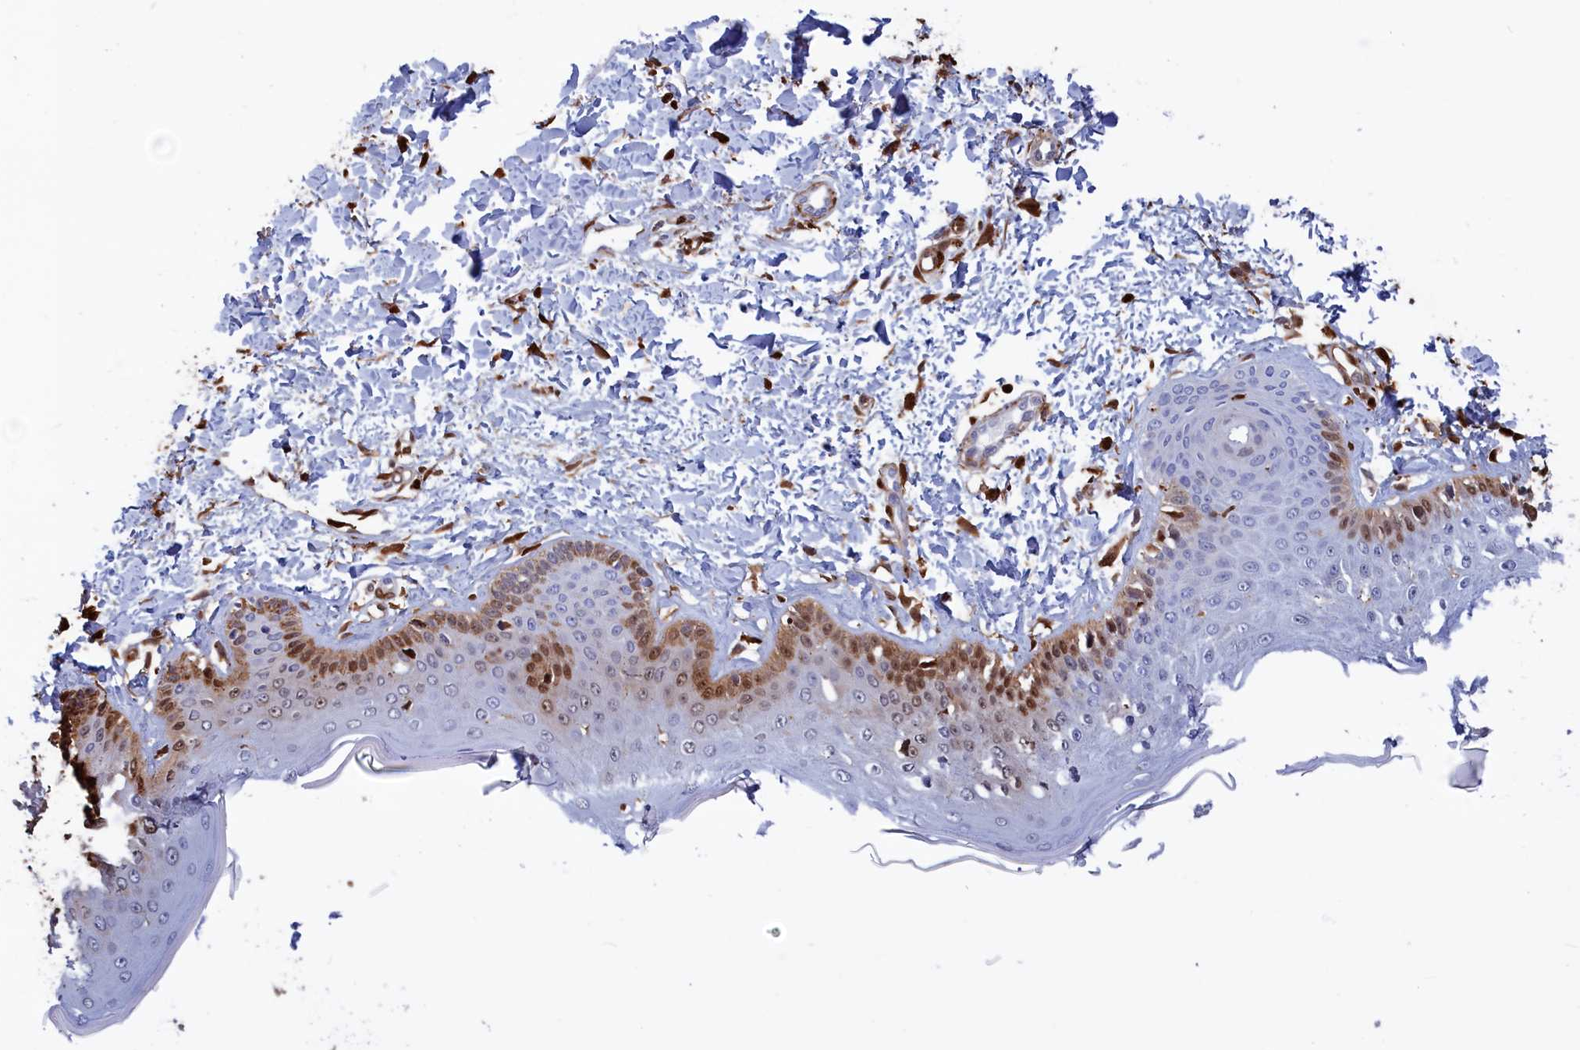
{"staining": {"intensity": "strong", "quantity": ">75%", "location": "cytoplasmic/membranous,nuclear"}, "tissue": "skin", "cell_type": "Fibroblasts", "image_type": "normal", "snomed": [{"axis": "morphology", "description": "Normal tissue, NOS"}, {"axis": "topography", "description": "Skin"}], "caption": "Benign skin displays strong cytoplasmic/membranous,nuclear staining in approximately >75% of fibroblasts Immunohistochemistry (ihc) stains the protein of interest in brown and the nuclei are stained blue..", "gene": "CRIP1", "patient": {"sex": "male", "age": 52}}